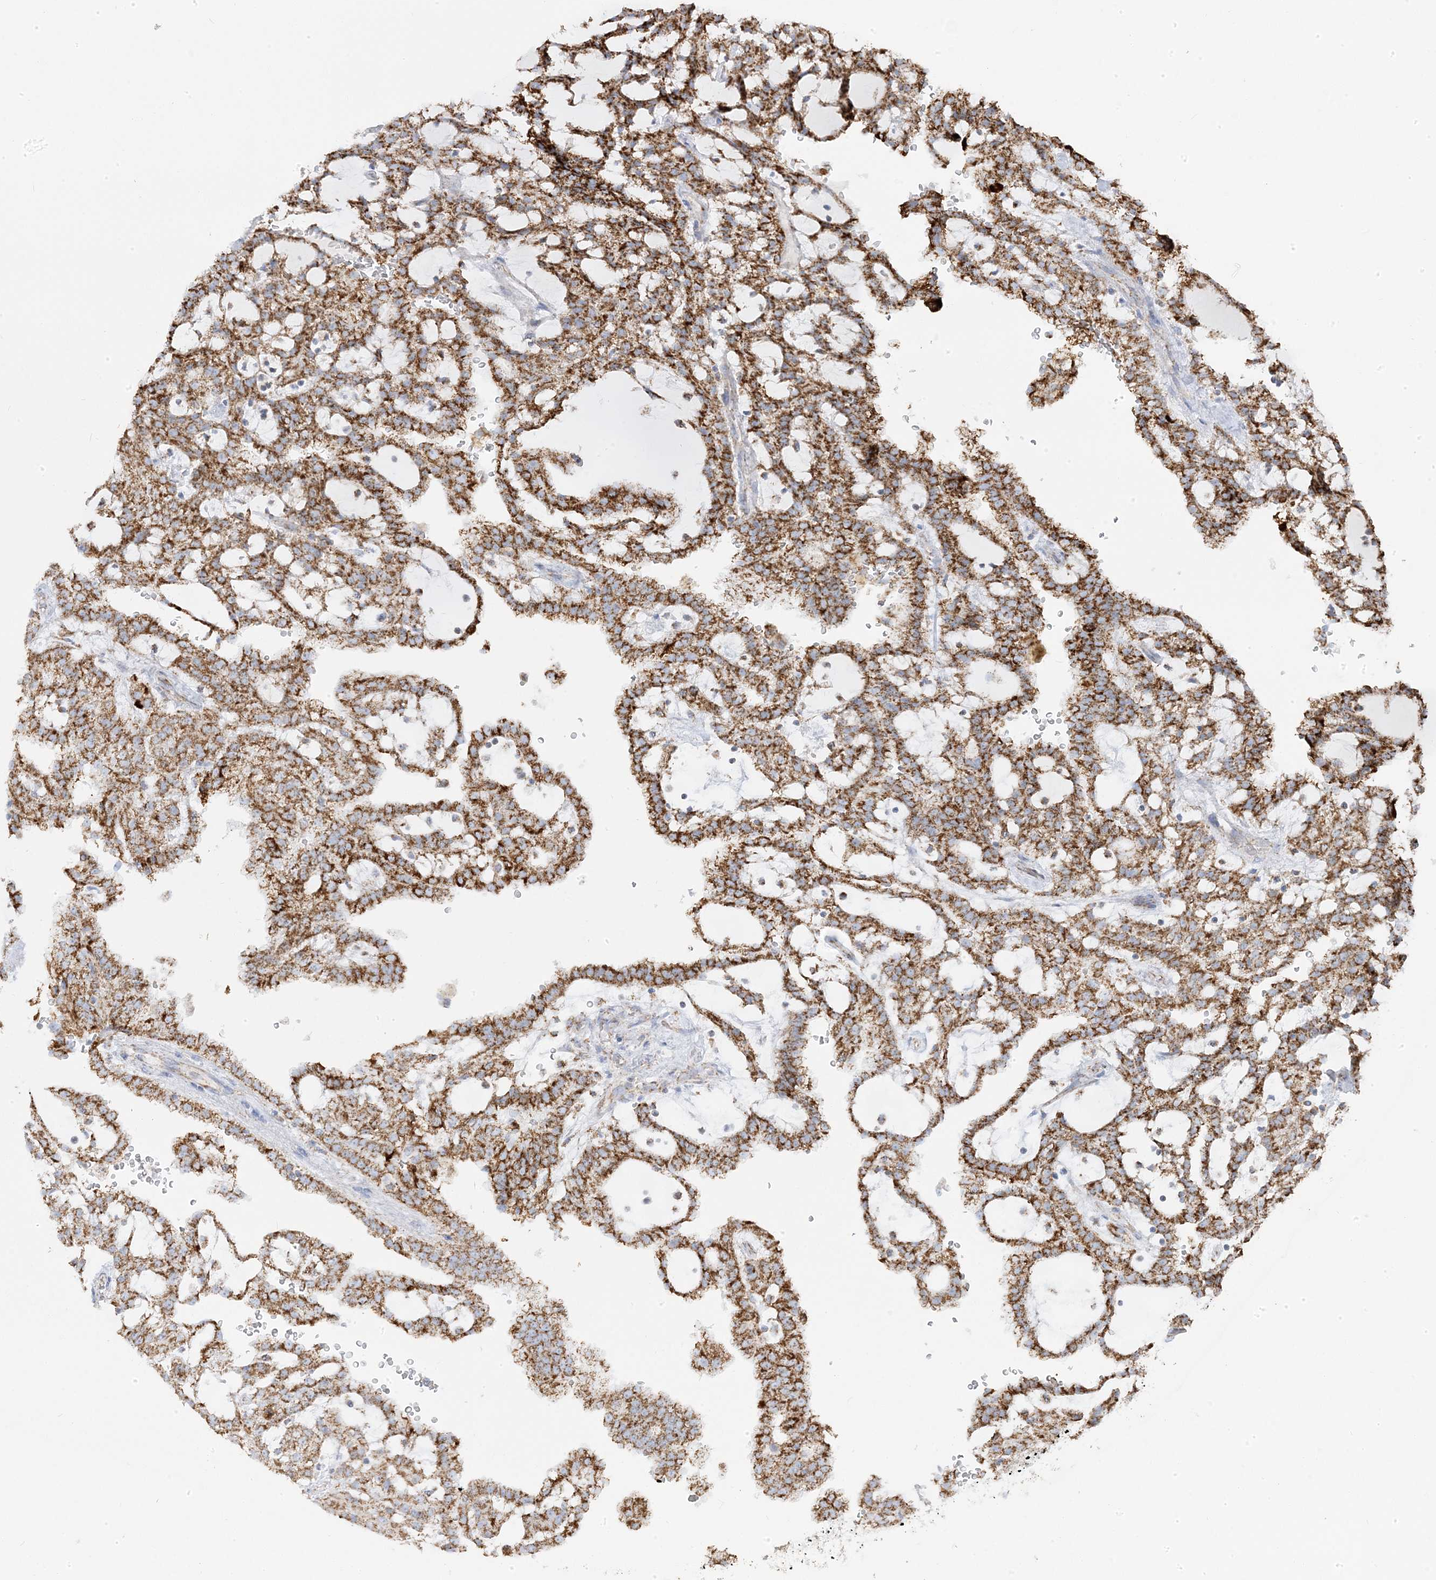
{"staining": {"intensity": "strong", "quantity": ">75%", "location": "cytoplasmic/membranous"}, "tissue": "renal cancer", "cell_type": "Tumor cells", "image_type": "cancer", "snomed": [{"axis": "morphology", "description": "Adenocarcinoma, NOS"}, {"axis": "topography", "description": "Kidney"}], "caption": "Tumor cells show strong cytoplasmic/membranous staining in about >75% of cells in renal adenocarcinoma.", "gene": "PCCB", "patient": {"sex": "male", "age": 63}}